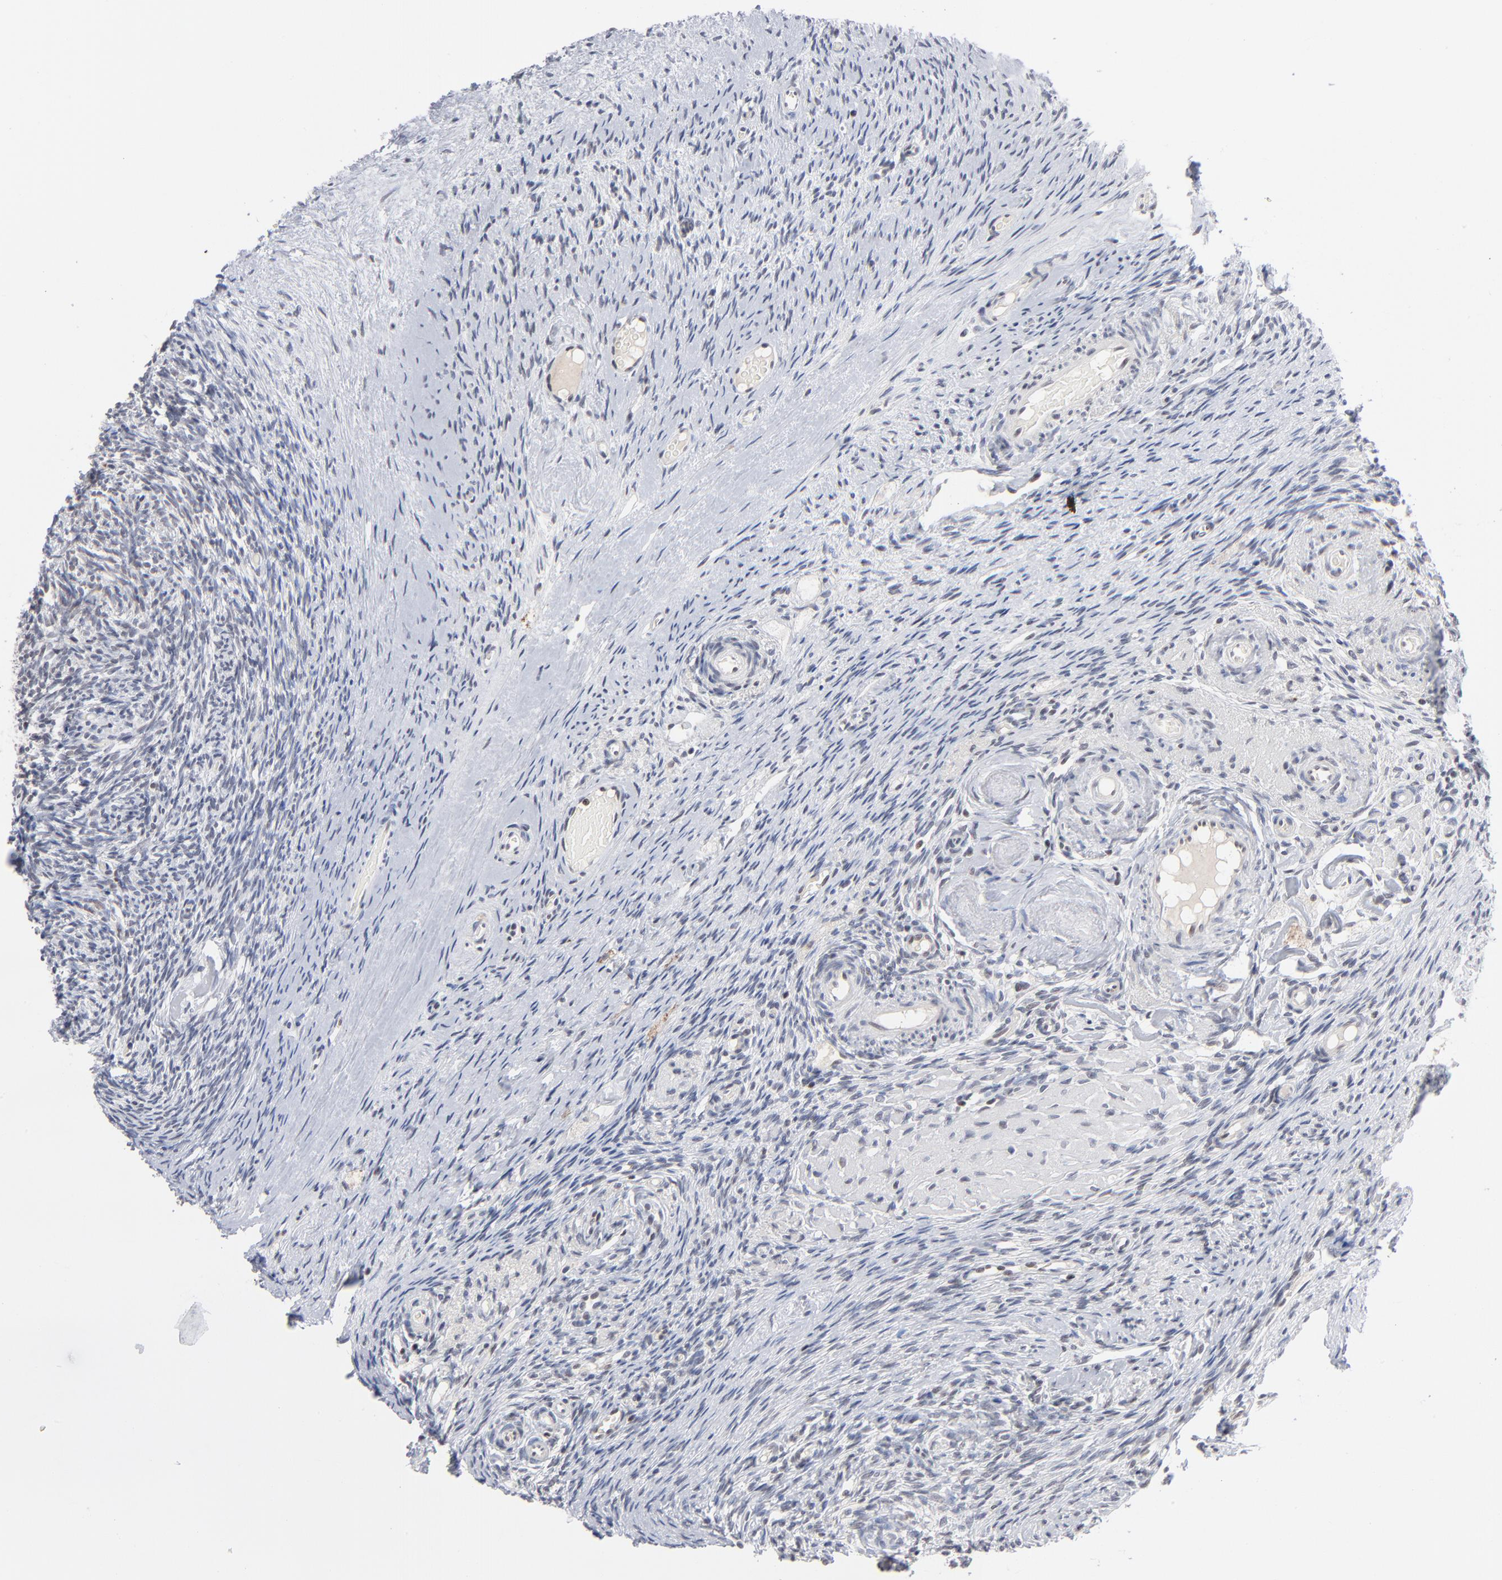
{"staining": {"intensity": "negative", "quantity": "none", "location": "none"}, "tissue": "ovary", "cell_type": "Ovarian stroma cells", "image_type": "normal", "snomed": [{"axis": "morphology", "description": "Normal tissue, NOS"}, {"axis": "topography", "description": "Ovary"}], "caption": "The photomicrograph reveals no staining of ovarian stroma cells in benign ovary.", "gene": "MAX", "patient": {"sex": "female", "age": 60}}